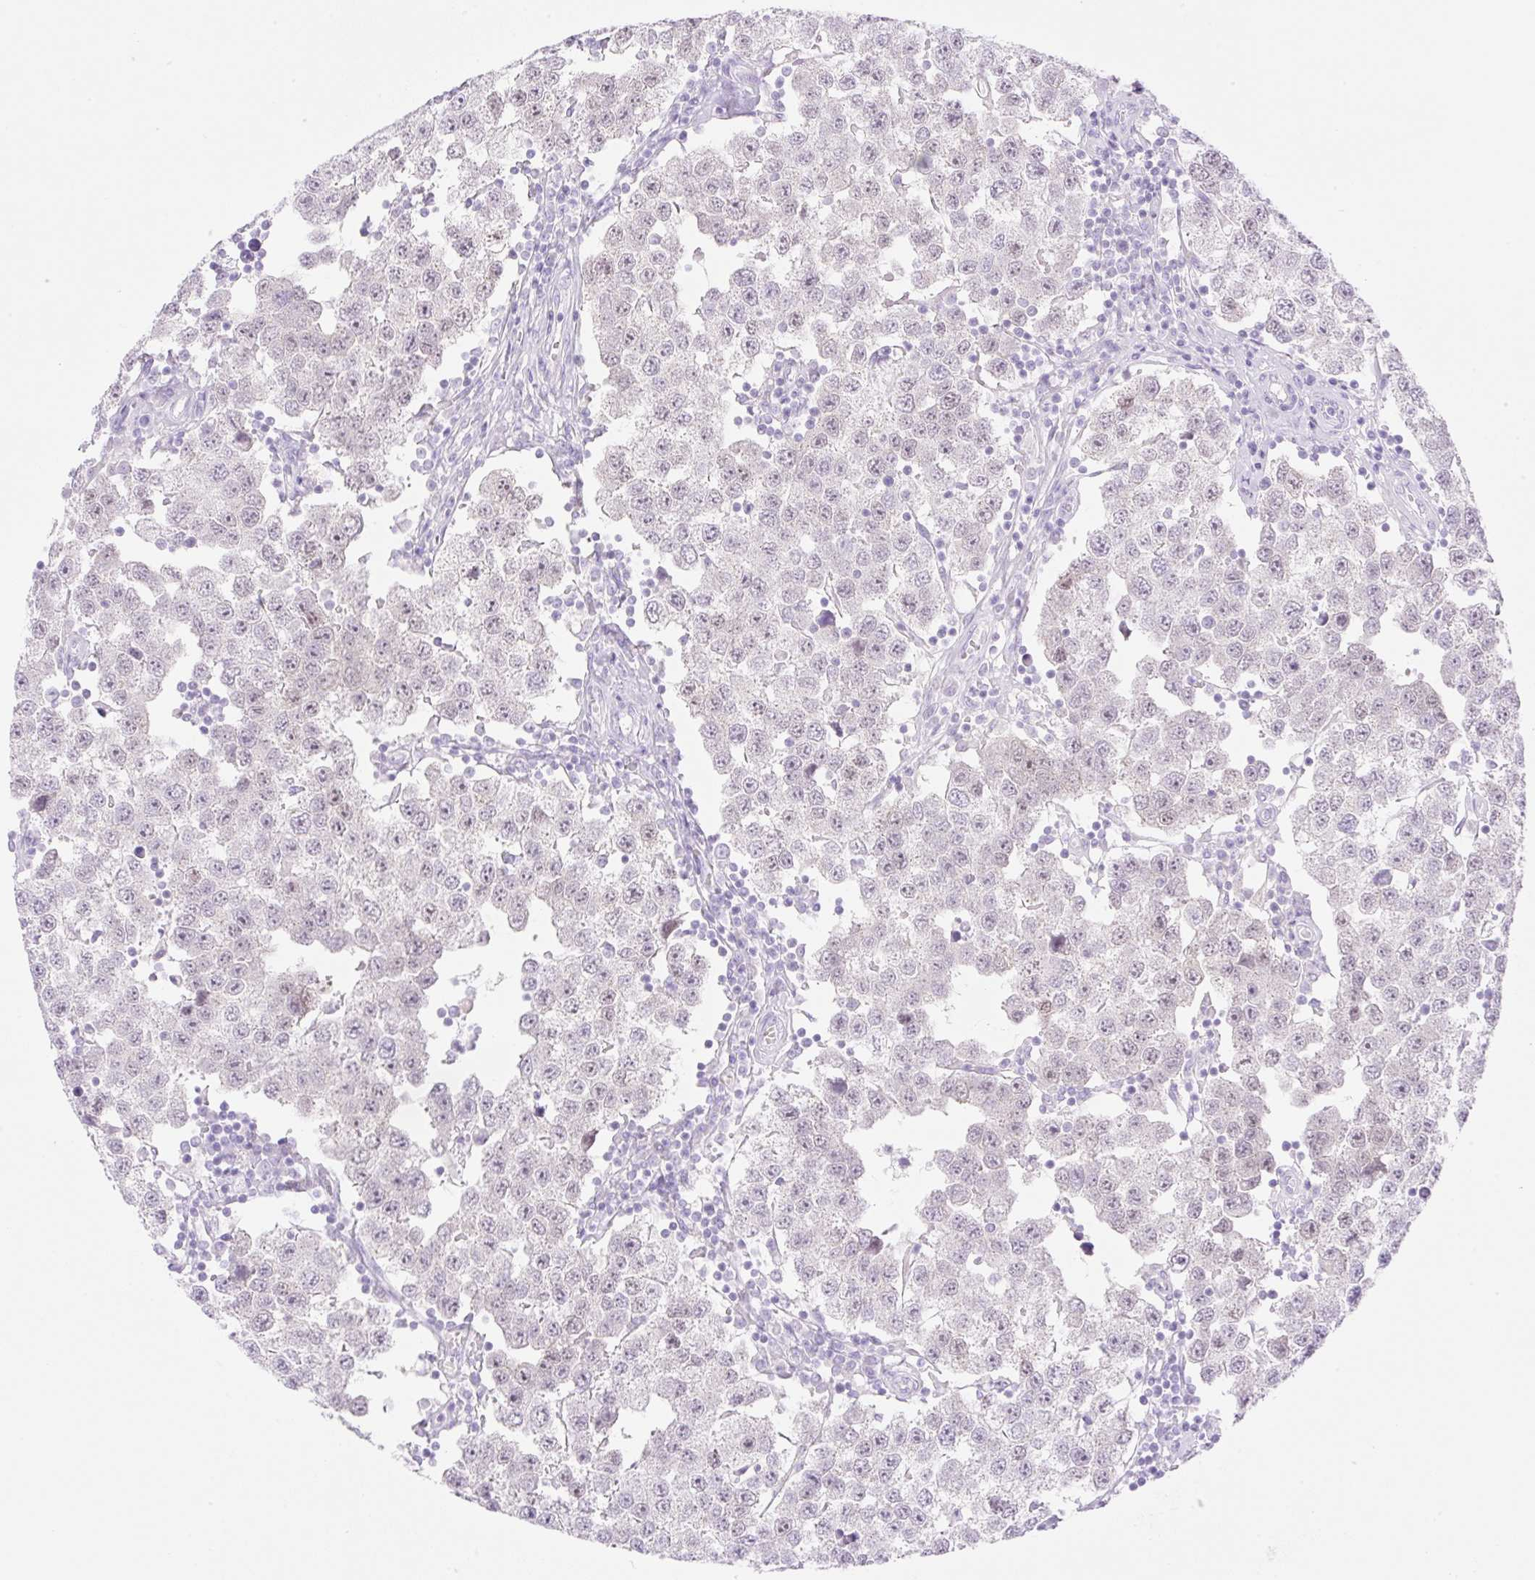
{"staining": {"intensity": "weak", "quantity": "25%-75%", "location": "nuclear"}, "tissue": "testis cancer", "cell_type": "Tumor cells", "image_type": "cancer", "snomed": [{"axis": "morphology", "description": "Seminoma, NOS"}, {"axis": "topography", "description": "Testis"}], "caption": "Protein expression by immunohistochemistry shows weak nuclear staining in approximately 25%-75% of tumor cells in seminoma (testis). Nuclei are stained in blue.", "gene": "CDX1", "patient": {"sex": "male", "age": 34}}